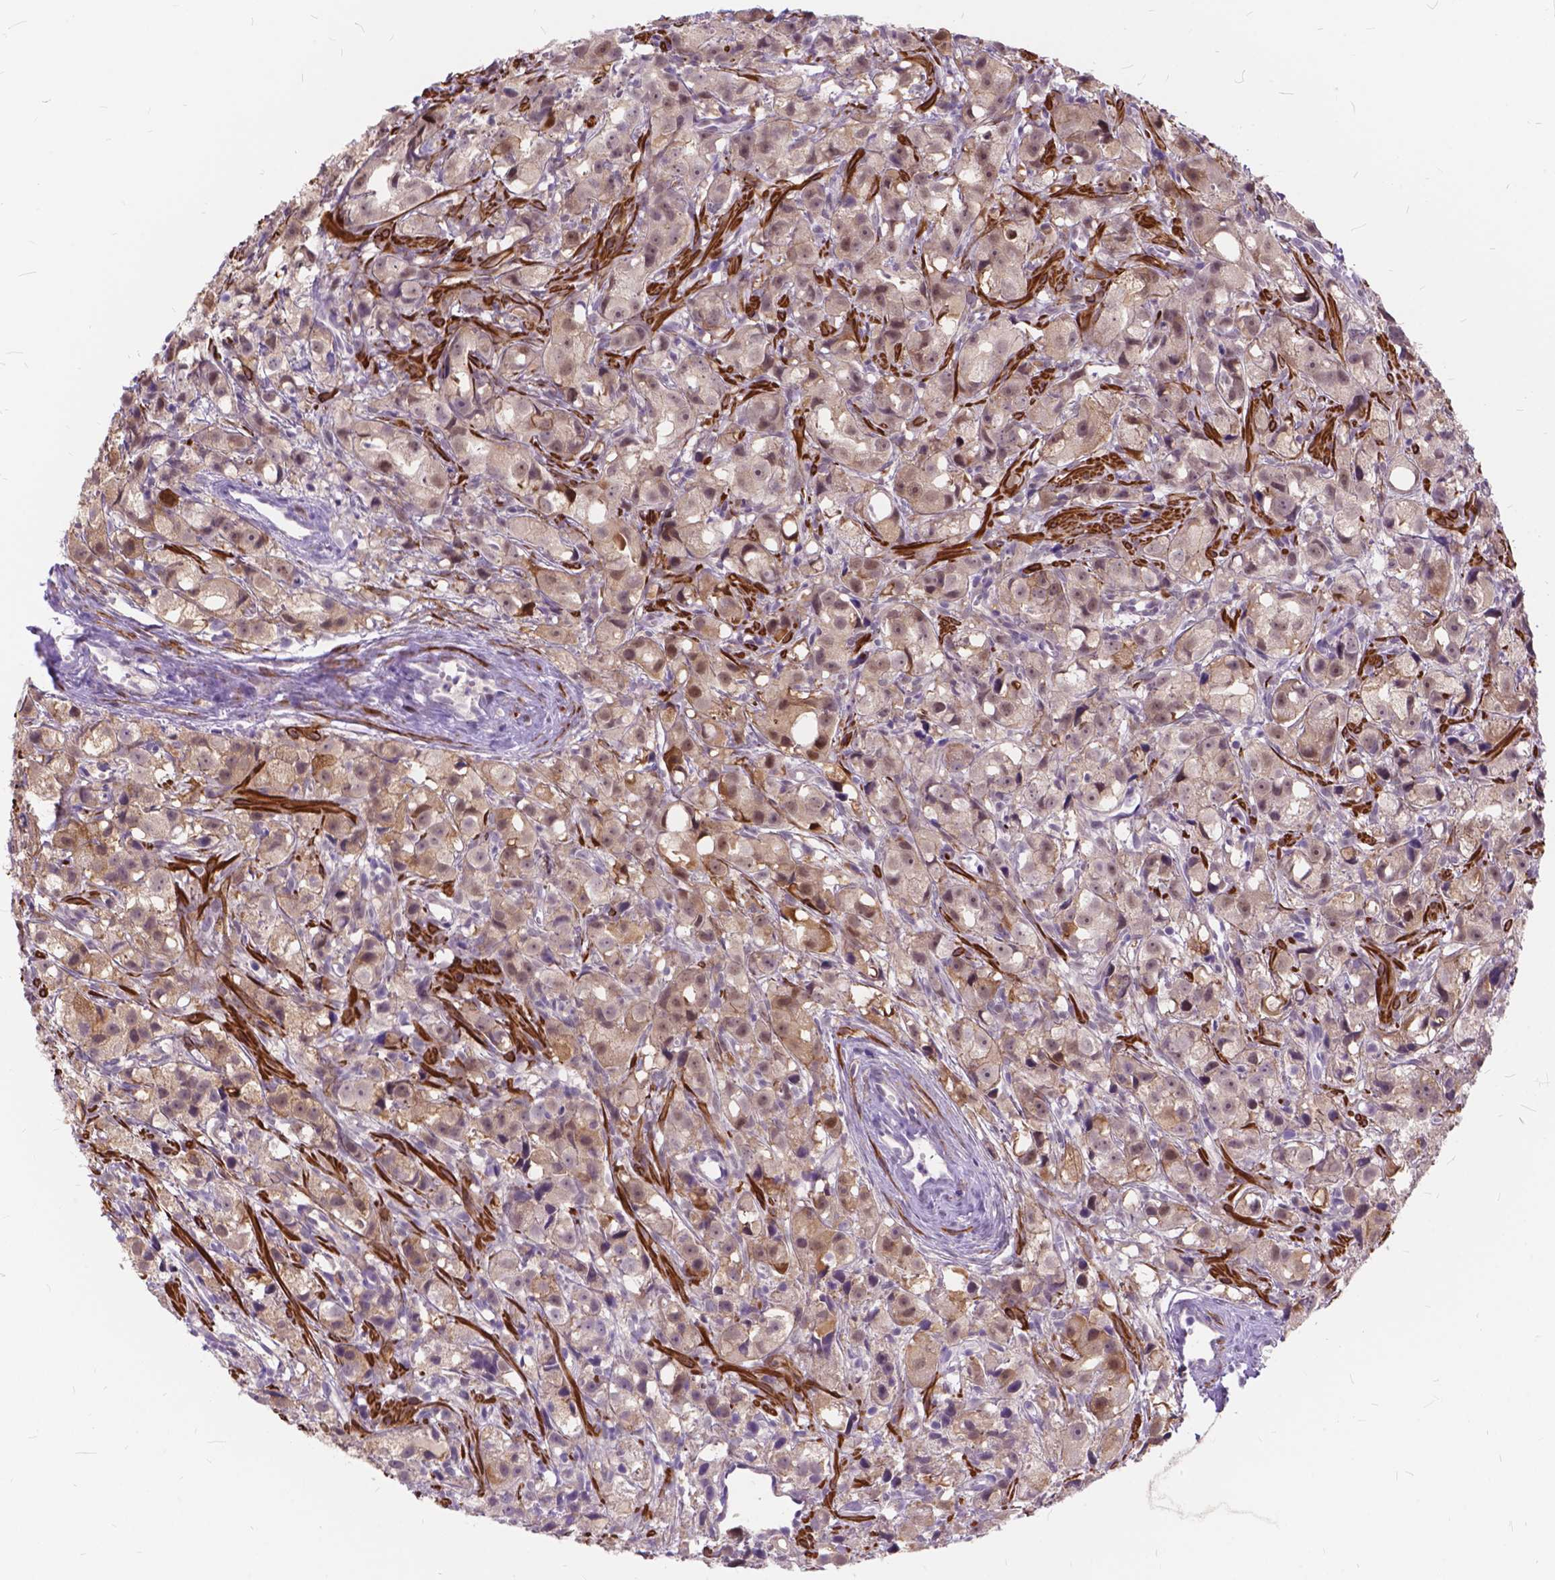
{"staining": {"intensity": "weak", "quantity": ">75%", "location": "cytoplasmic/membranous,nuclear"}, "tissue": "prostate cancer", "cell_type": "Tumor cells", "image_type": "cancer", "snomed": [{"axis": "morphology", "description": "Adenocarcinoma, High grade"}, {"axis": "topography", "description": "Prostate"}], "caption": "IHC of prostate high-grade adenocarcinoma displays low levels of weak cytoplasmic/membranous and nuclear positivity in approximately >75% of tumor cells.", "gene": "MAN2C1", "patient": {"sex": "male", "age": 75}}